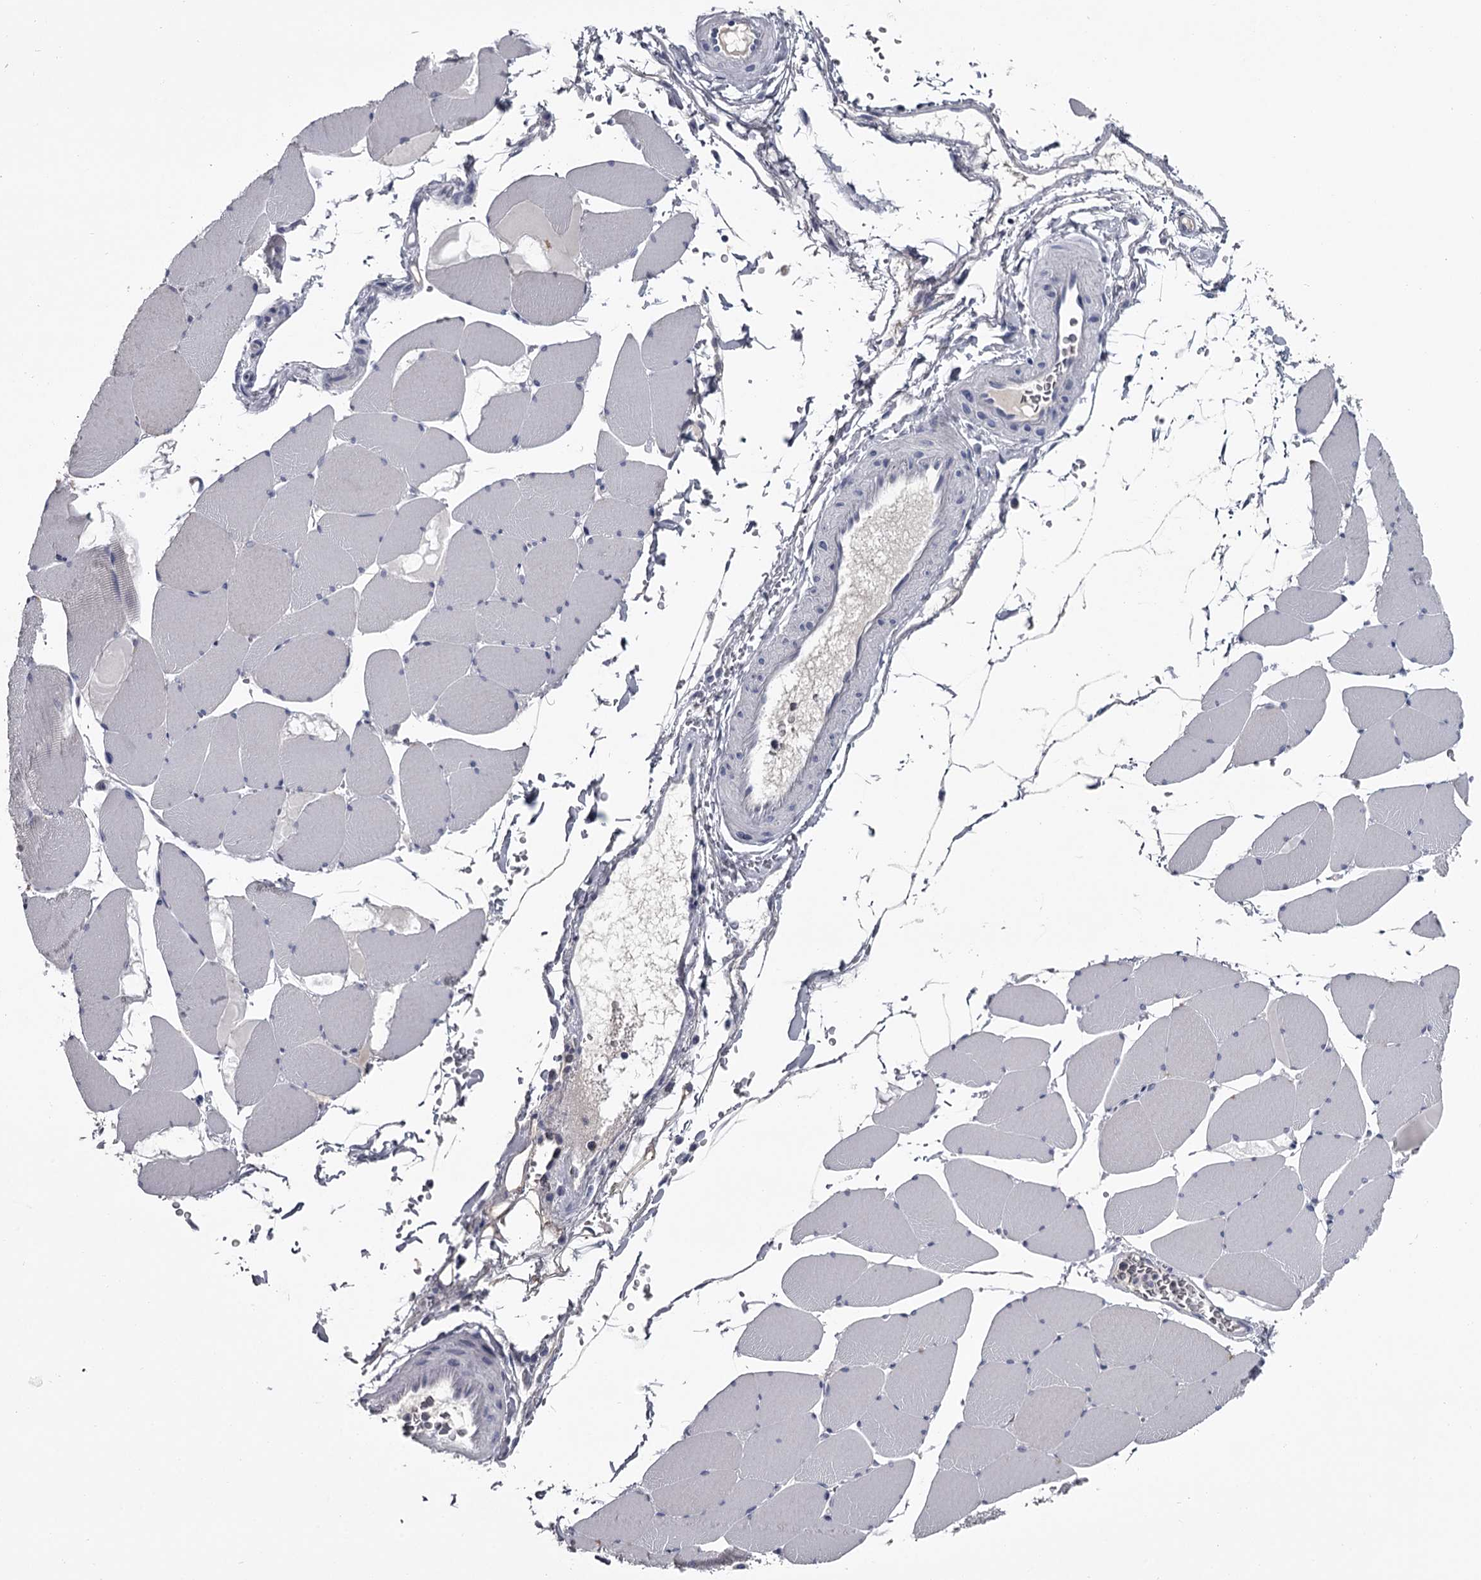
{"staining": {"intensity": "negative", "quantity": "none", "location": "none"}, "tissue": "skeletal muscle", "cell_type": "Myocytes", "image_type": "normal", "snomed": [{"axis": "morphology", "description": "Normal tissue, NOS"}, {"axis": "topography", "description": "Skeletal muscle"}, {"axis": "topography", "description": "Head-Neck"}], "caption": "High power microscopy micrograph of an IHC photomicrograph of benign skeletal muscle, revealing no significant positivity in myocytes. Brightfield microscopy of immunohistochemistry (IHC) stained with DAB (brown) and hematoxylin (blue), captured at high magnification.", "gene": "DAO", "patient": {"sex": "male", "age": 66}}